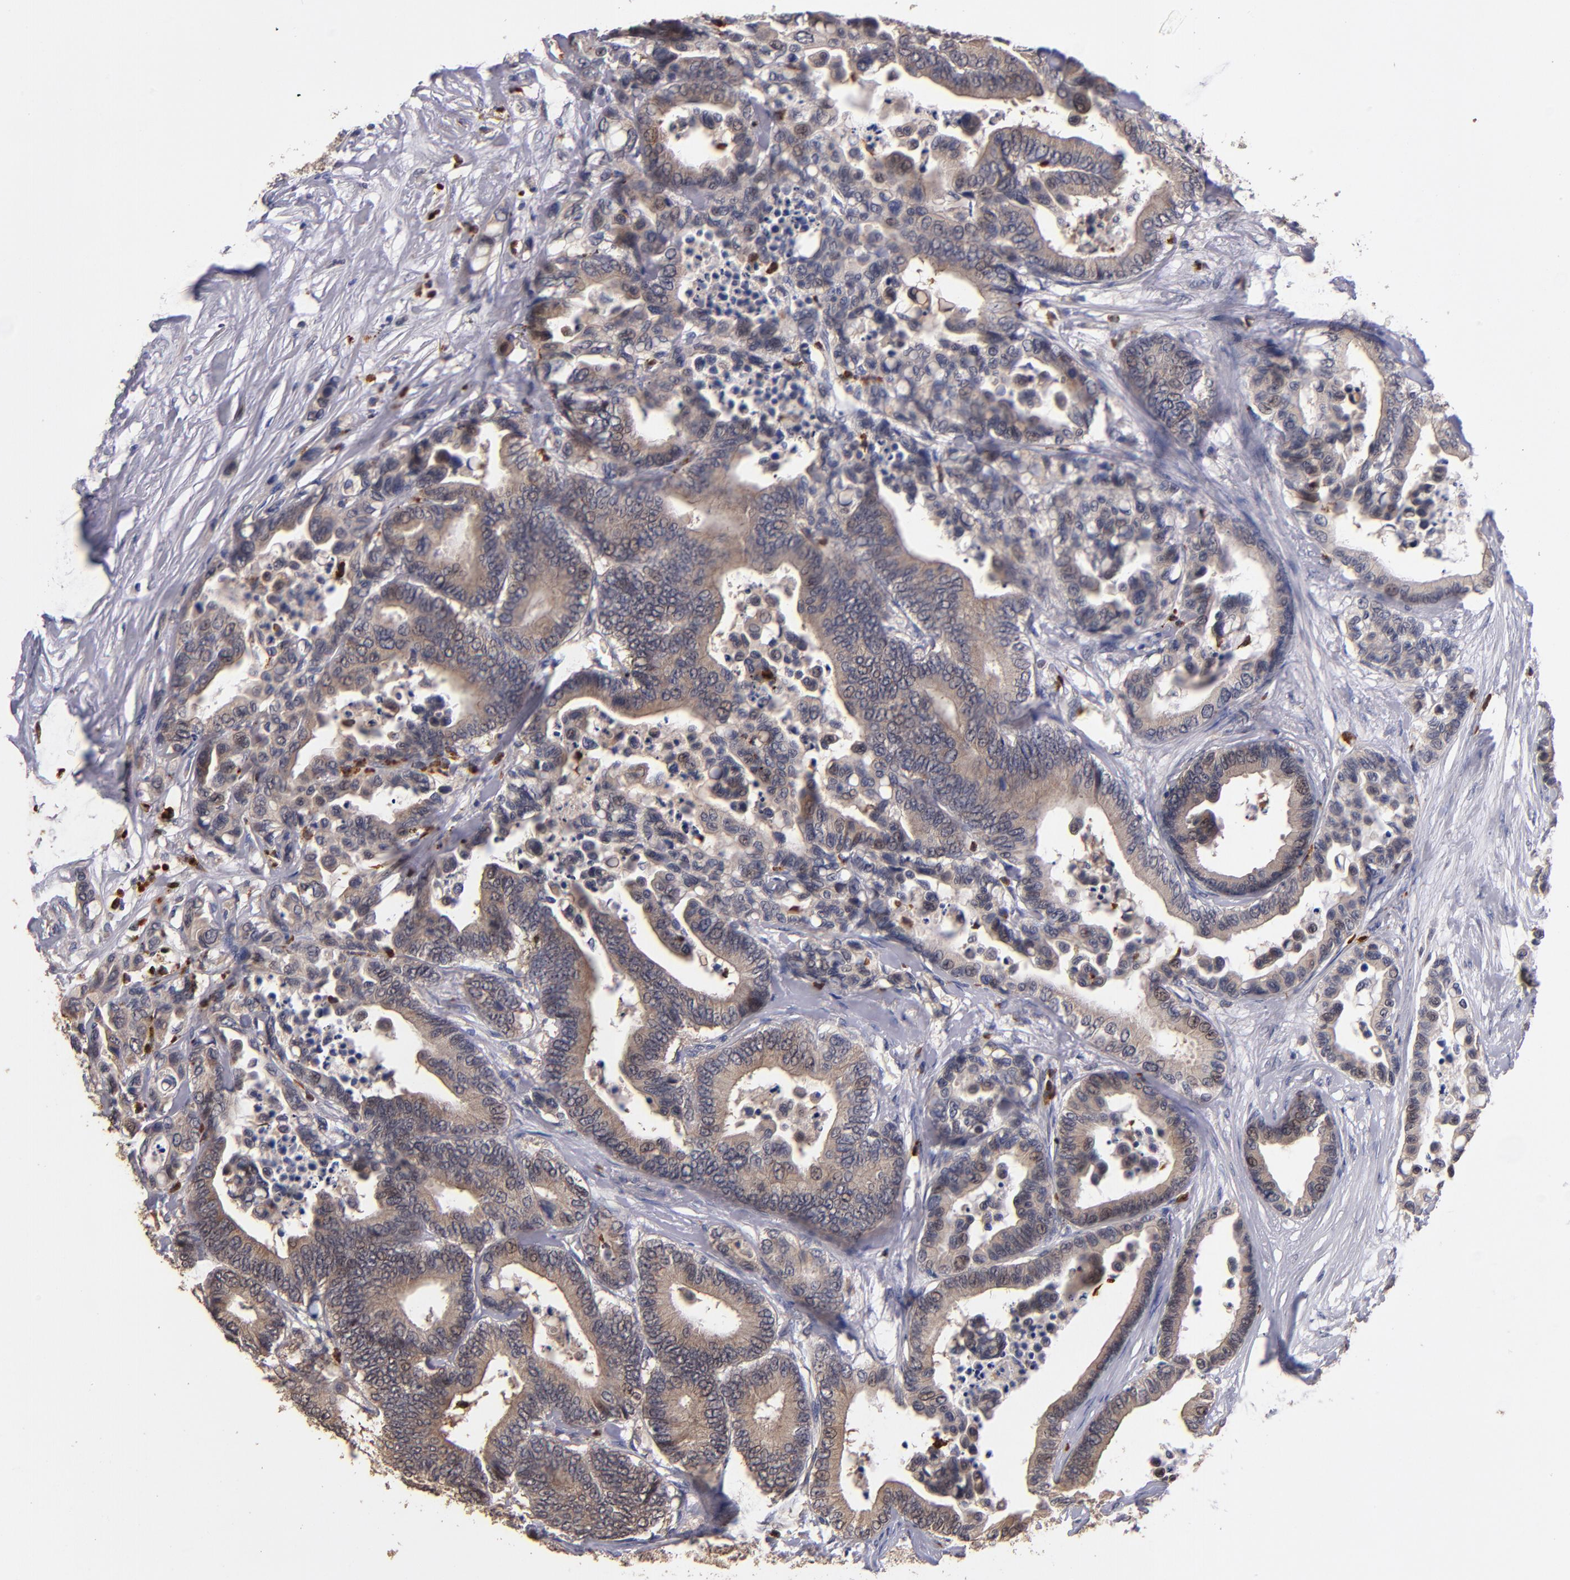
{"staining": {"intensity": "moderate", "quantity": ">75%", "location": "cytoplasmic/membranous"}, "tissue": "colorectal cancer", "cell_type": "Tumor cells", "image_type": "cancer", "snomed": [{"axis": "morphology", "description": "Adenocarcinoma, NOS"}, {"axis": "topography", "description": "Colon"}], "caption": "Human colorectal cancer stained with a brown dye exhibits moderate cytoplasmic/membranous positive positivity in about >75% of tumor cells.", "gene": "TTLL12", "patient": {"sex": "male", "age": 82}}